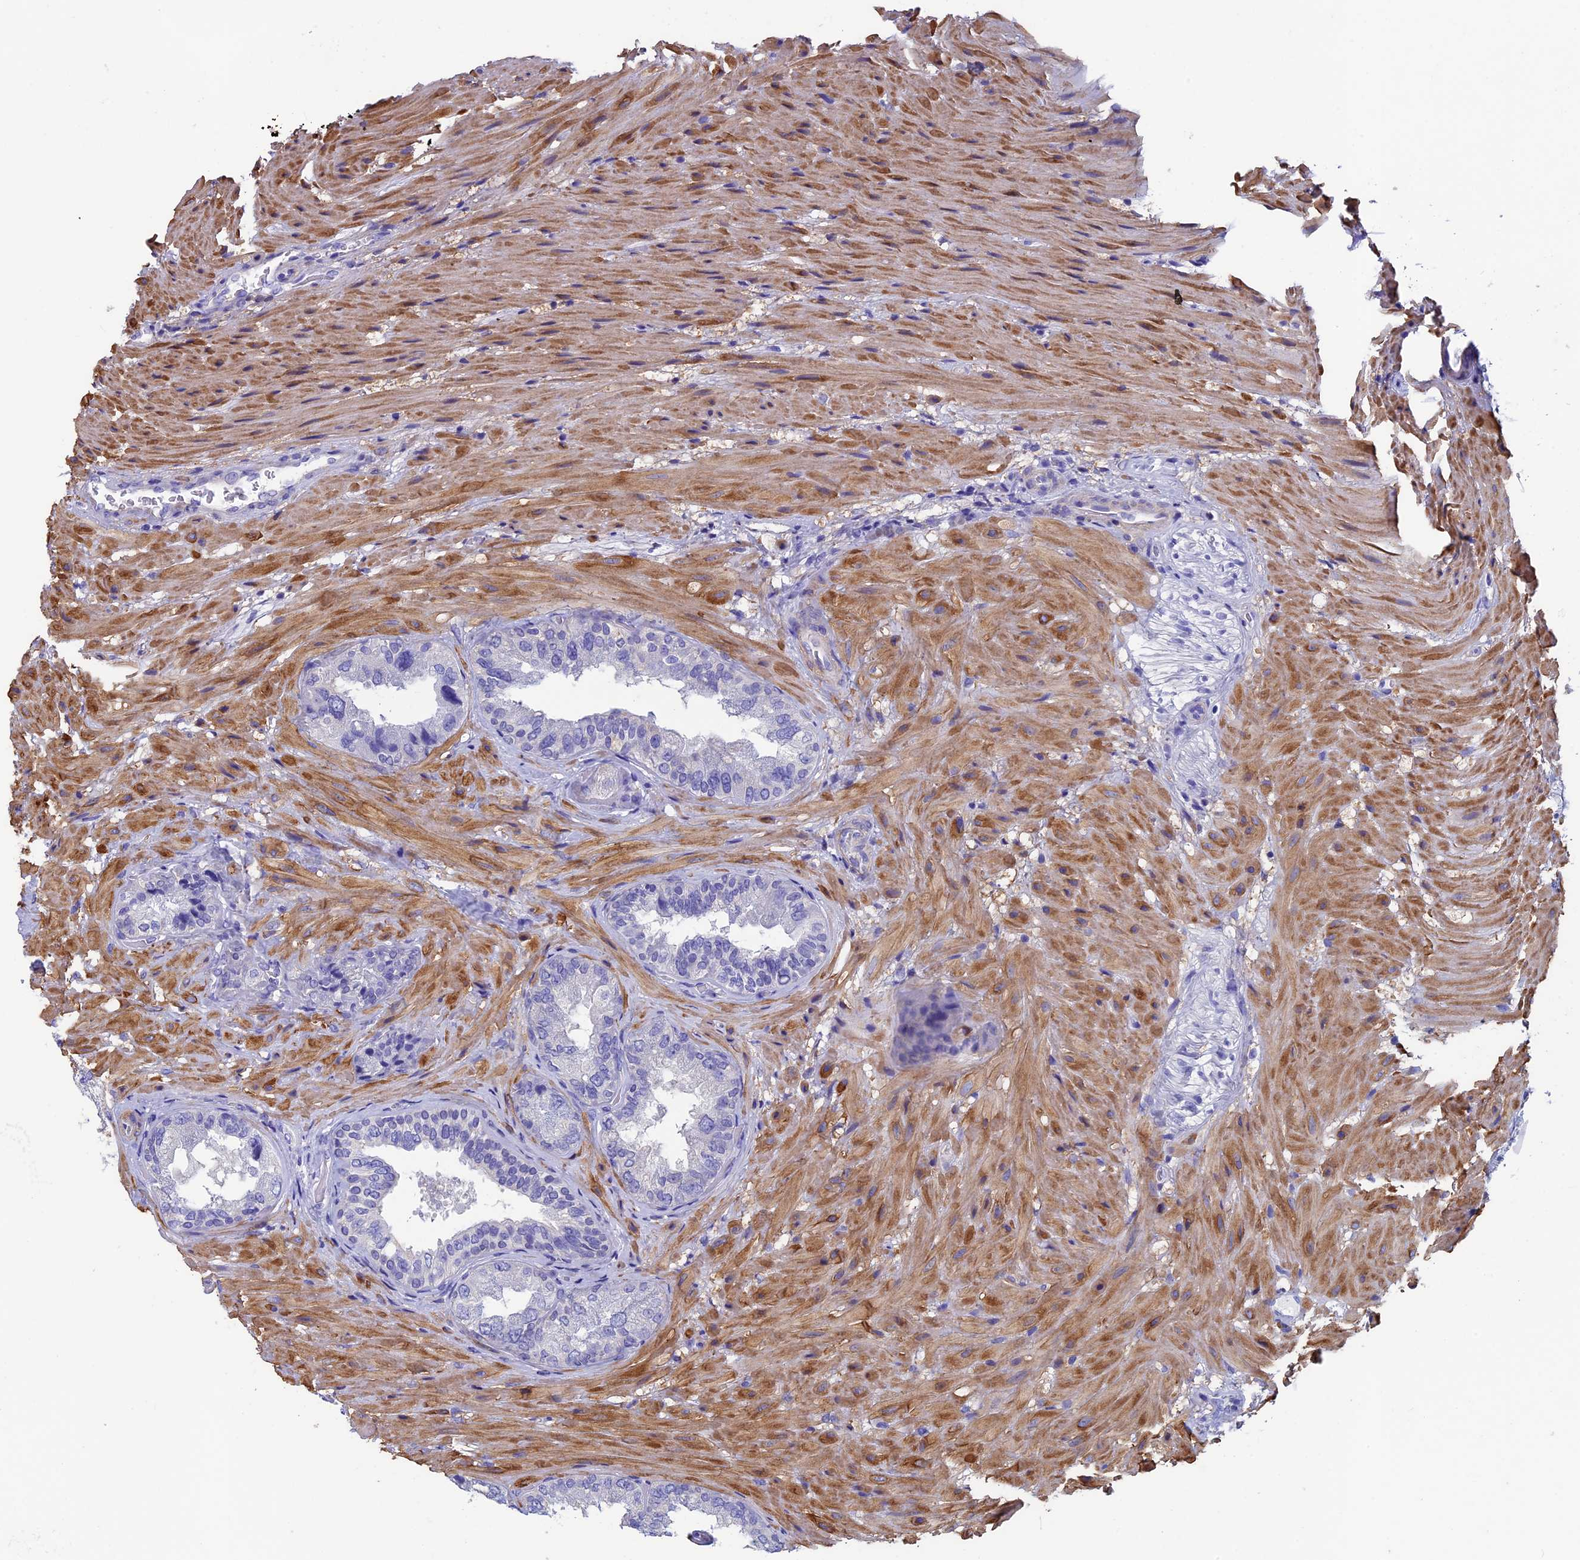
{"staining": {"intensity": "negative", "quantity": "none", "location": "none"}, "tissue": "seminal vesicle", "cell_type": "Glandular cells", "image_type": "normal", "snomed": [{"axis": "morphology", "description": "Normal tissue, NOS"}, {"axis": "topography", "description": "Seminal veicle"}, {"axis": "topography", "description": "Peripheral nerve tissue"}], "caption": "A high-resolution histopathology image shows immunohistochemistry (IHC) staining of benign seminal vesicle, which exhibits no significant positivity in glandular cells.", "gene": "ADH7", "patient": {"sex": "male", "age": 63}}